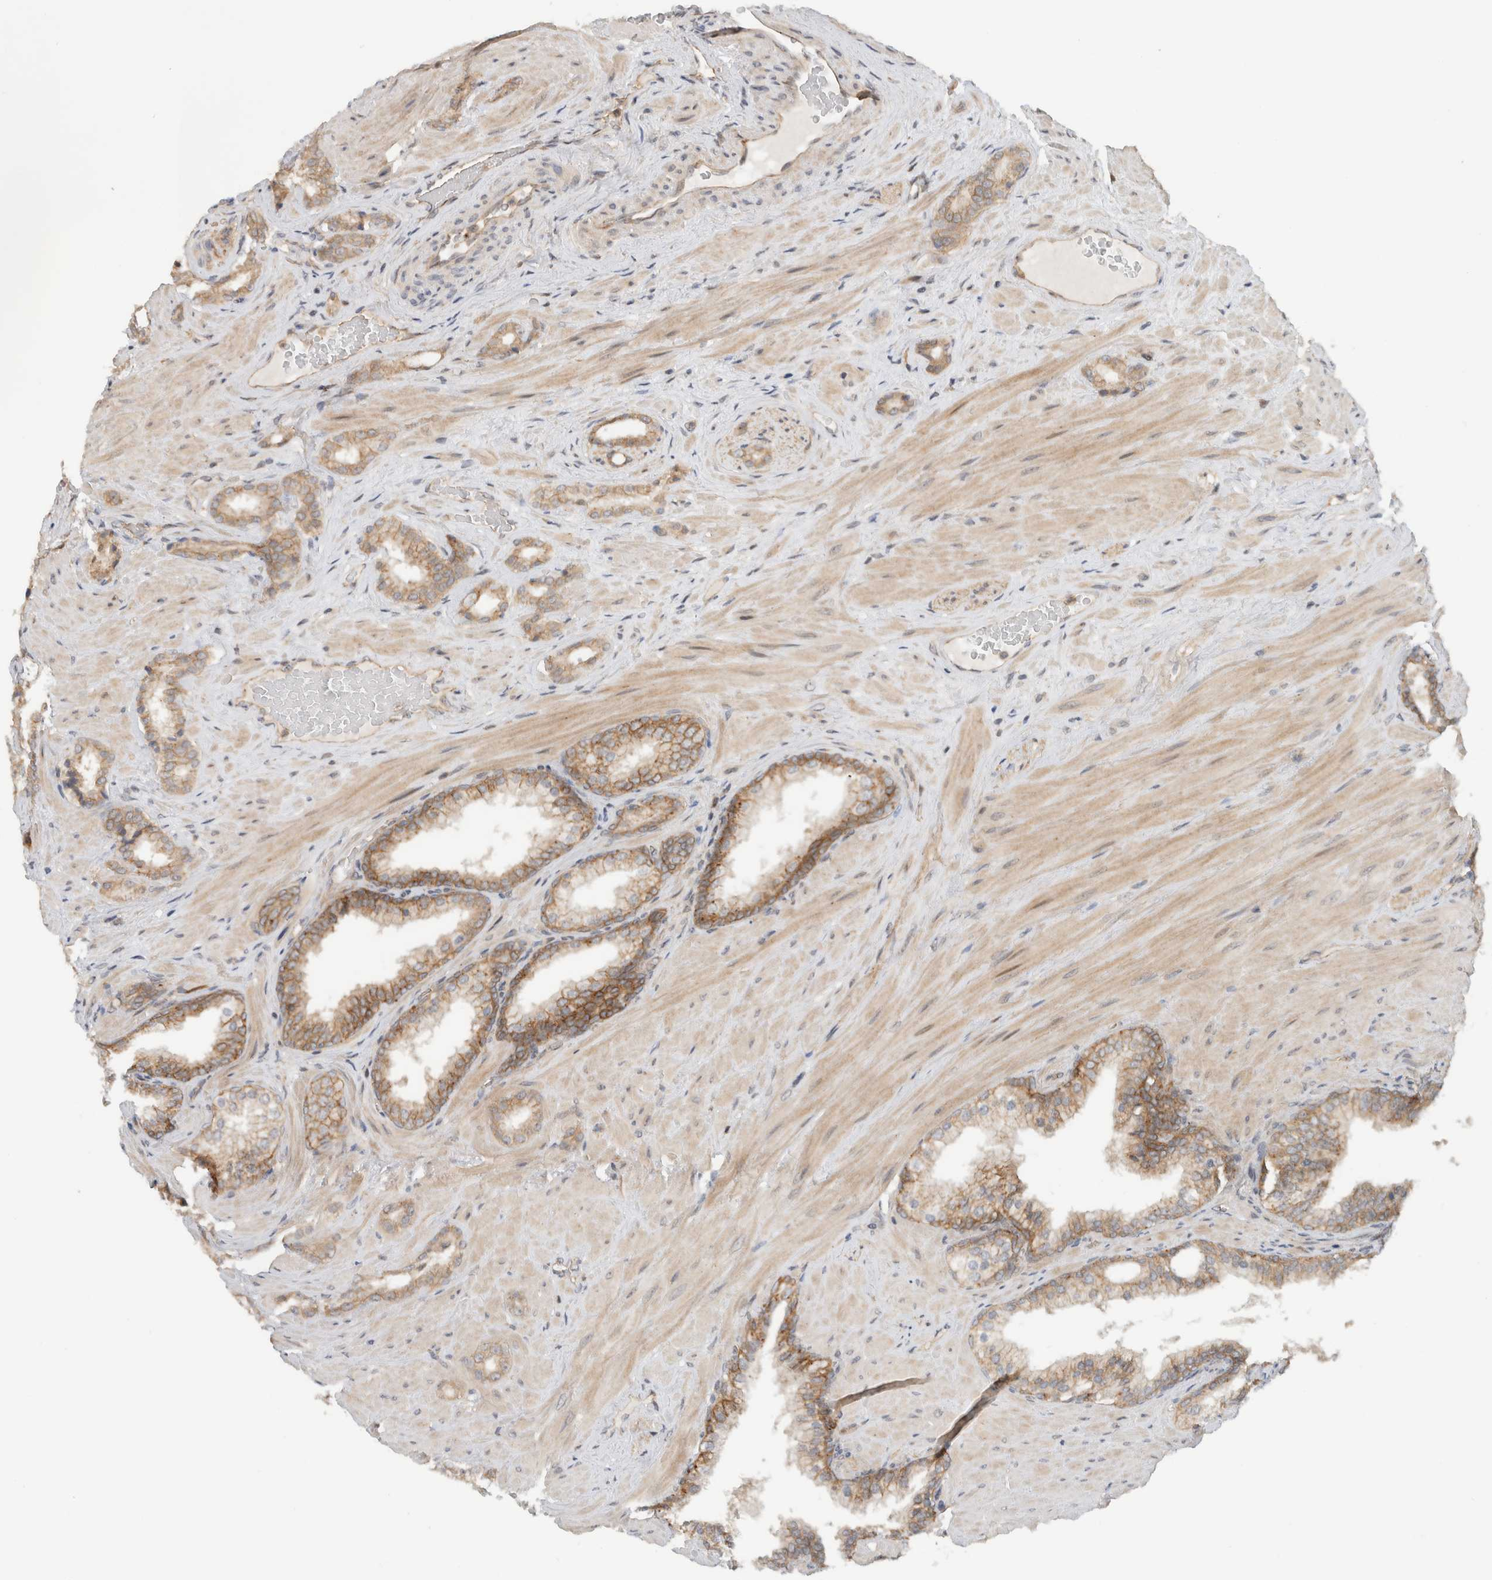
{"staining": {"intensity": "moderate", "quantity": ">75%", "location": "cytoplasmic/membranous"}, "tissue": "prostate cancer", "cell_type": "Tumor cells", "image_type": "cancer", "snomed": [{"axis": "morphology", "description": "Adenocarcinoma, High grade"}, {"axis": "topography", "description": "Prostate"}], "caption": "Protein positivity by IHC exhibits moderate cytoplasmic/membranous expression in approximately >75% of tumor cells in prostate cancer.", "gene": "DEPTOR", "patient": {"sex": "male", "age": 64}}